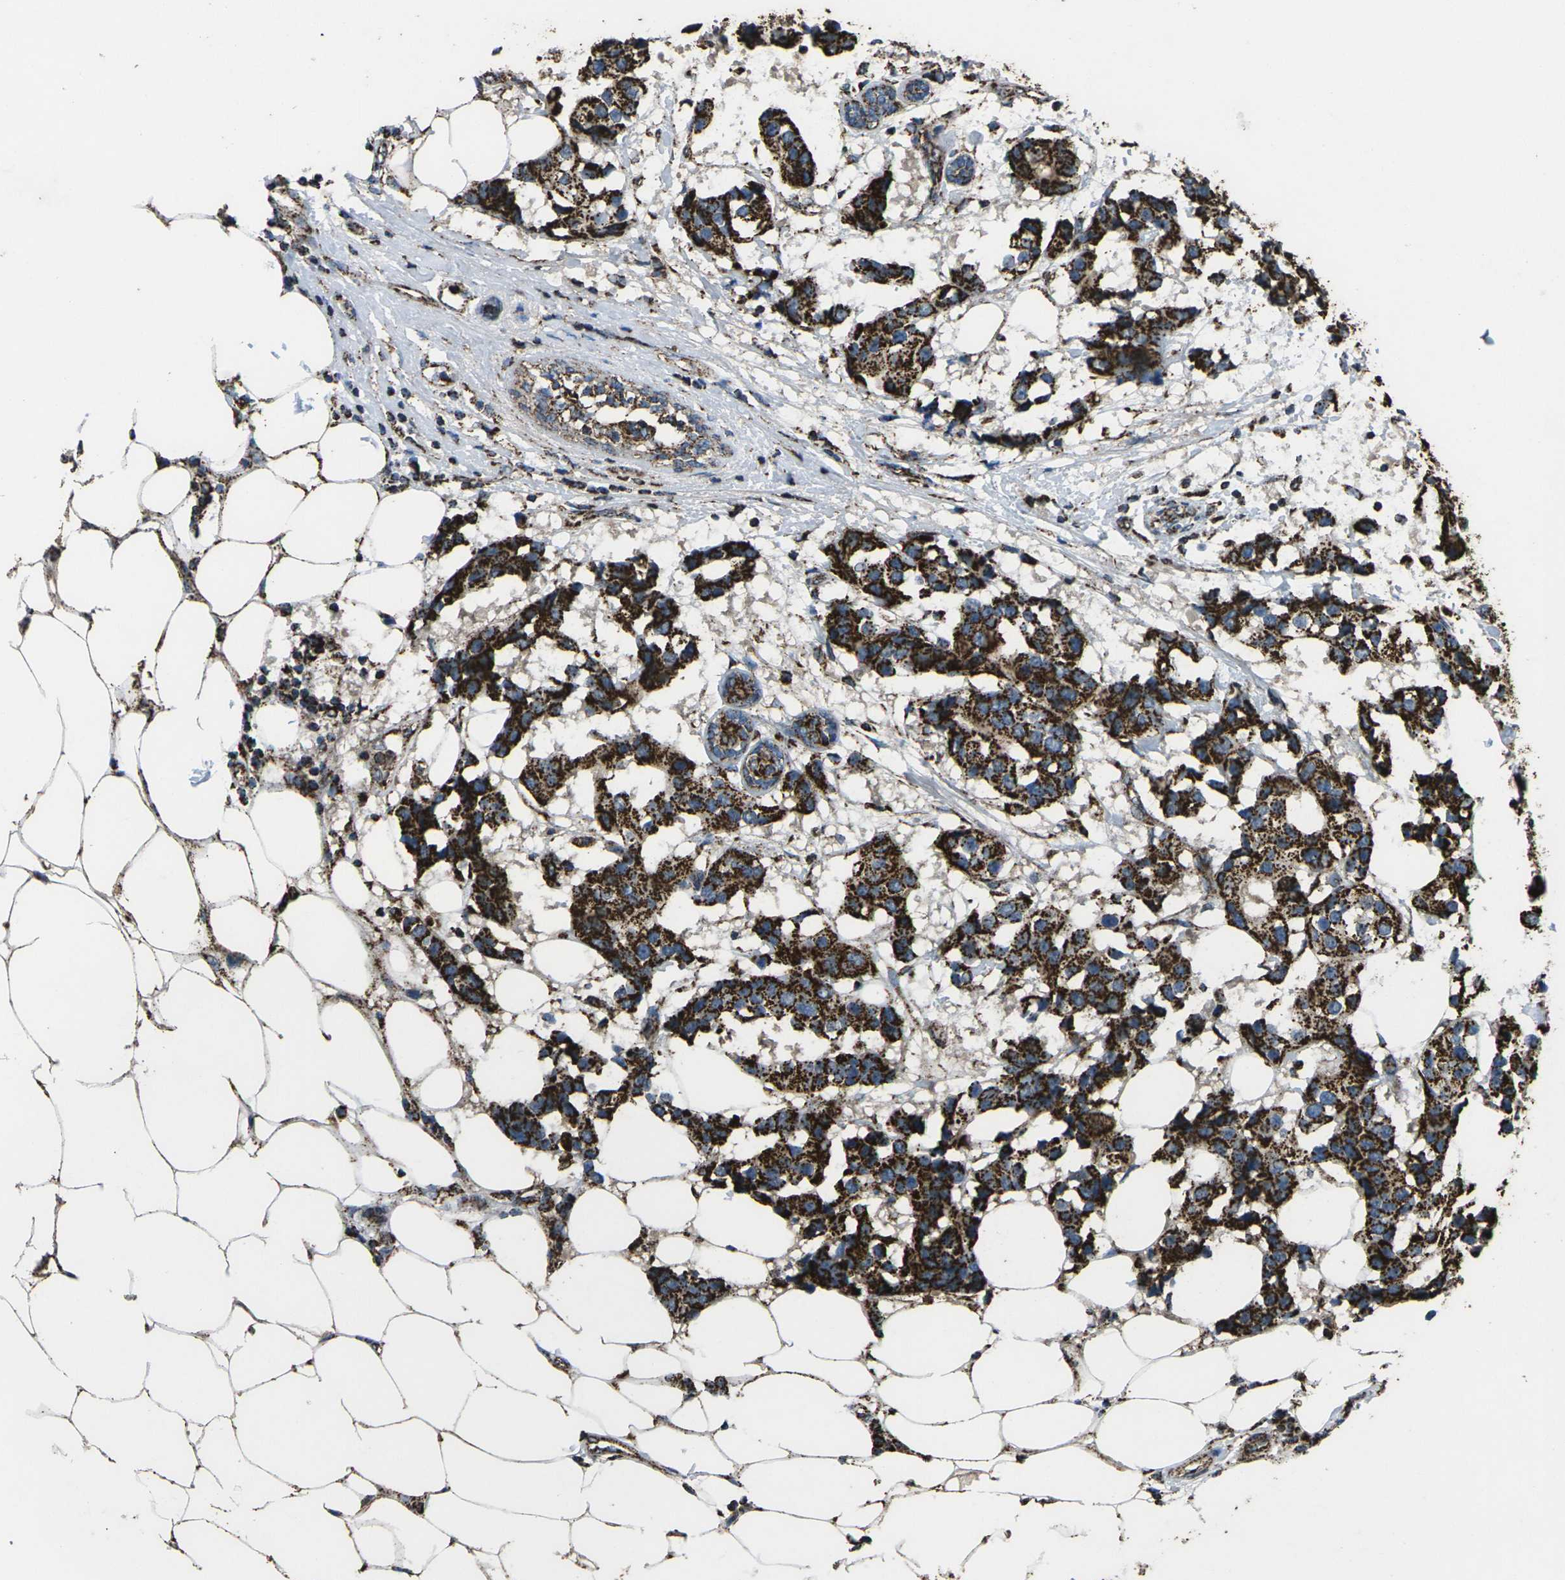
{"staining": {"intensity": "strong", "quantity": ">75%", "location": "cytoplasmic/membranous"}, "tissue": "breast cancer", "cell_type": "Tumor cells", "image_type": "cancer", "snomed": [{"axis": "morphology", "description": "Normal tissue, NOS"}, {"axis": "morphology", "description": "Duct carcinoma"}, {"axis": "topography", "description": "Breast"}], "caption": "An image showing strong cytoplasmic/membranous staining in about >75% of tumor cells in intraductal carcinoma (breast), as visualized by brown immunohistochemical staining.", "gene": "KLHL5", "patient": {"sex": "female", "age": 39}}